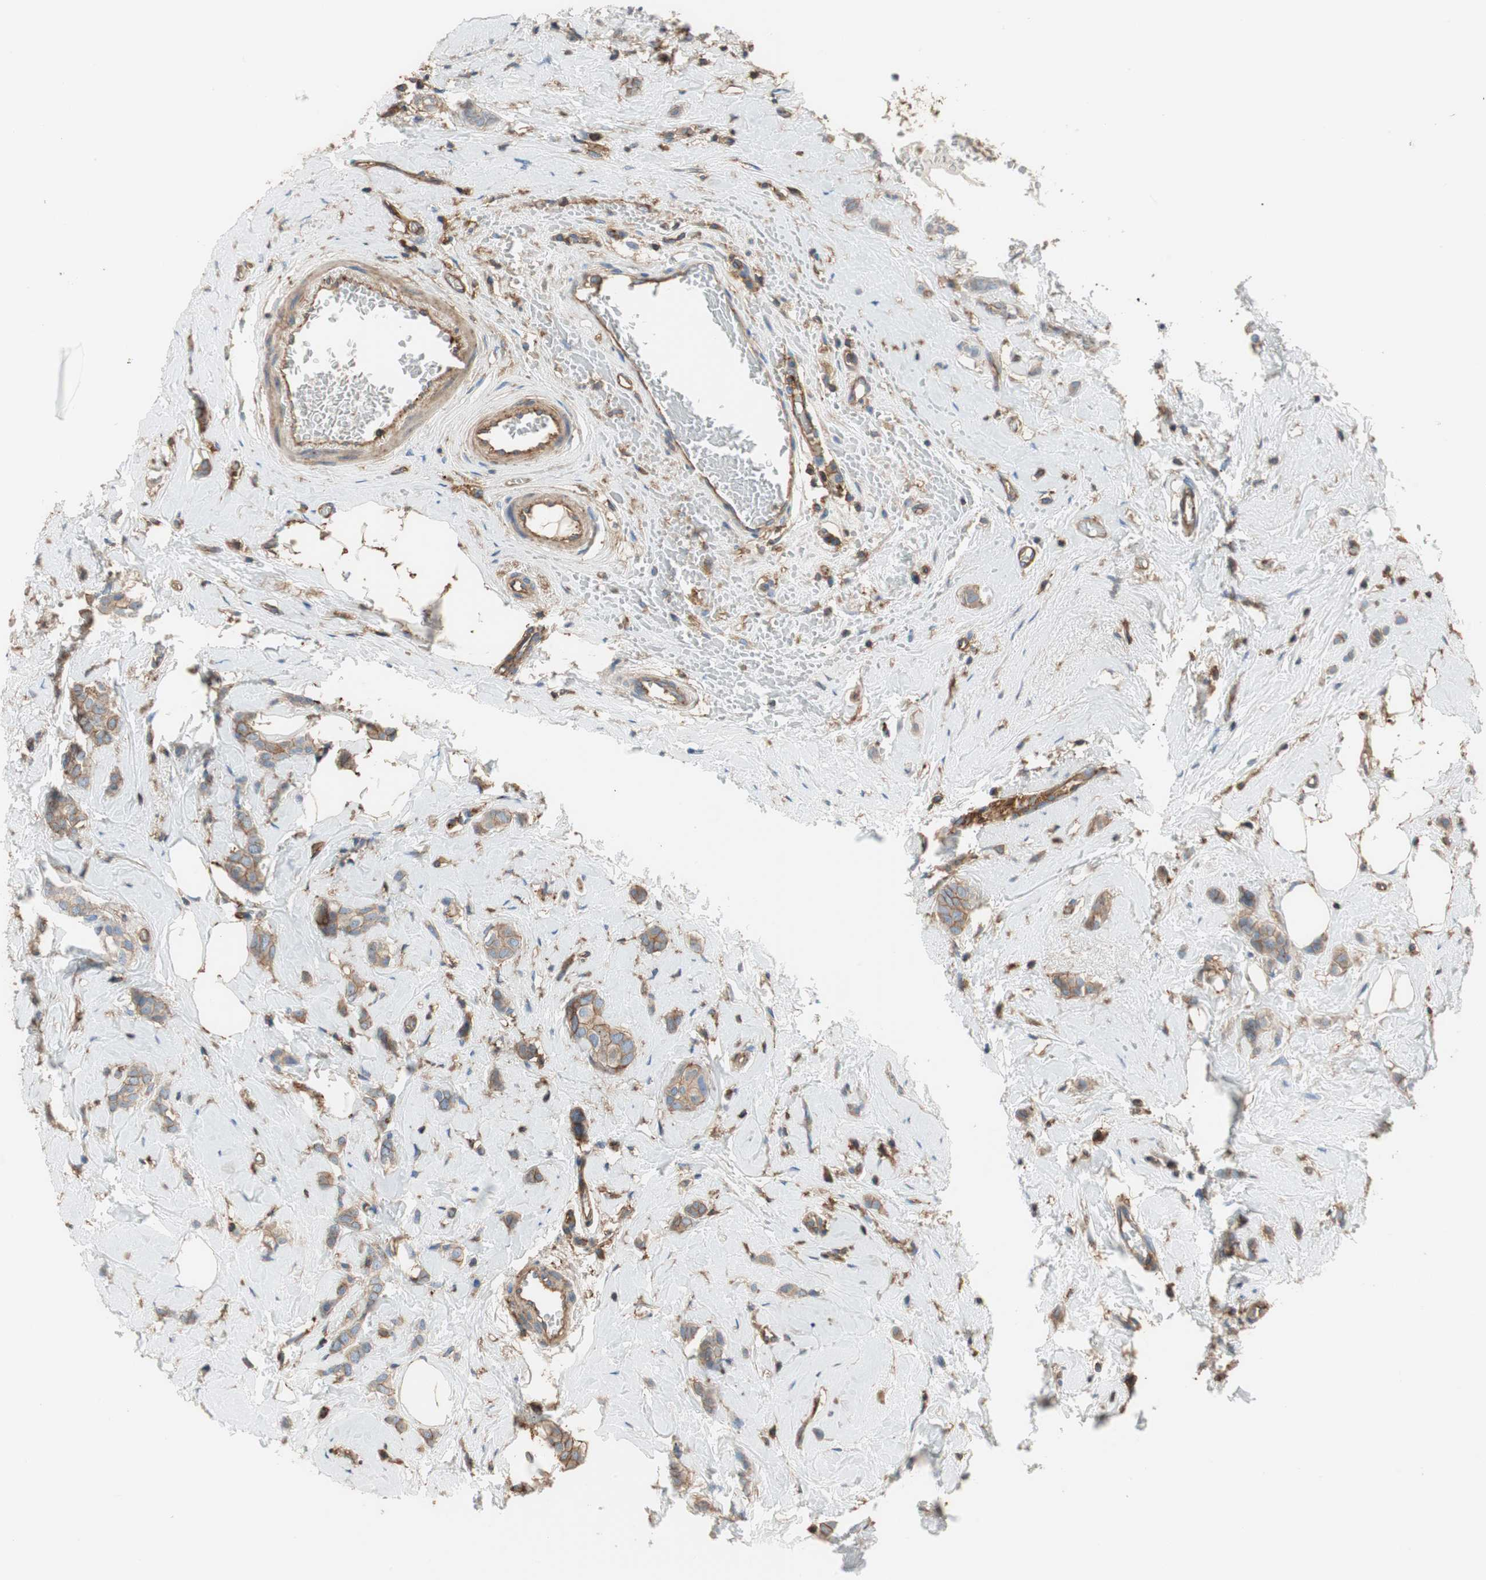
{"staining": {"intensity": "moderate", "quantity": ">75%", "location": "cytoplasmic/membranous"}, "tissue": "breast cancer", "cell_type": "Tumor cells", "image_type": "cancer", "snomed": [{"axis": "morphology", "description": "Lobular carcinoma"}, {"axis": "topography", "description": "Breast"}], "caption": "Human breast lobular carcinoma stained with a protein marker exhibits moderate staining in tumor cells.", "gene": "IL1RL1", "patient": {"sex": "female", "age": 60}}